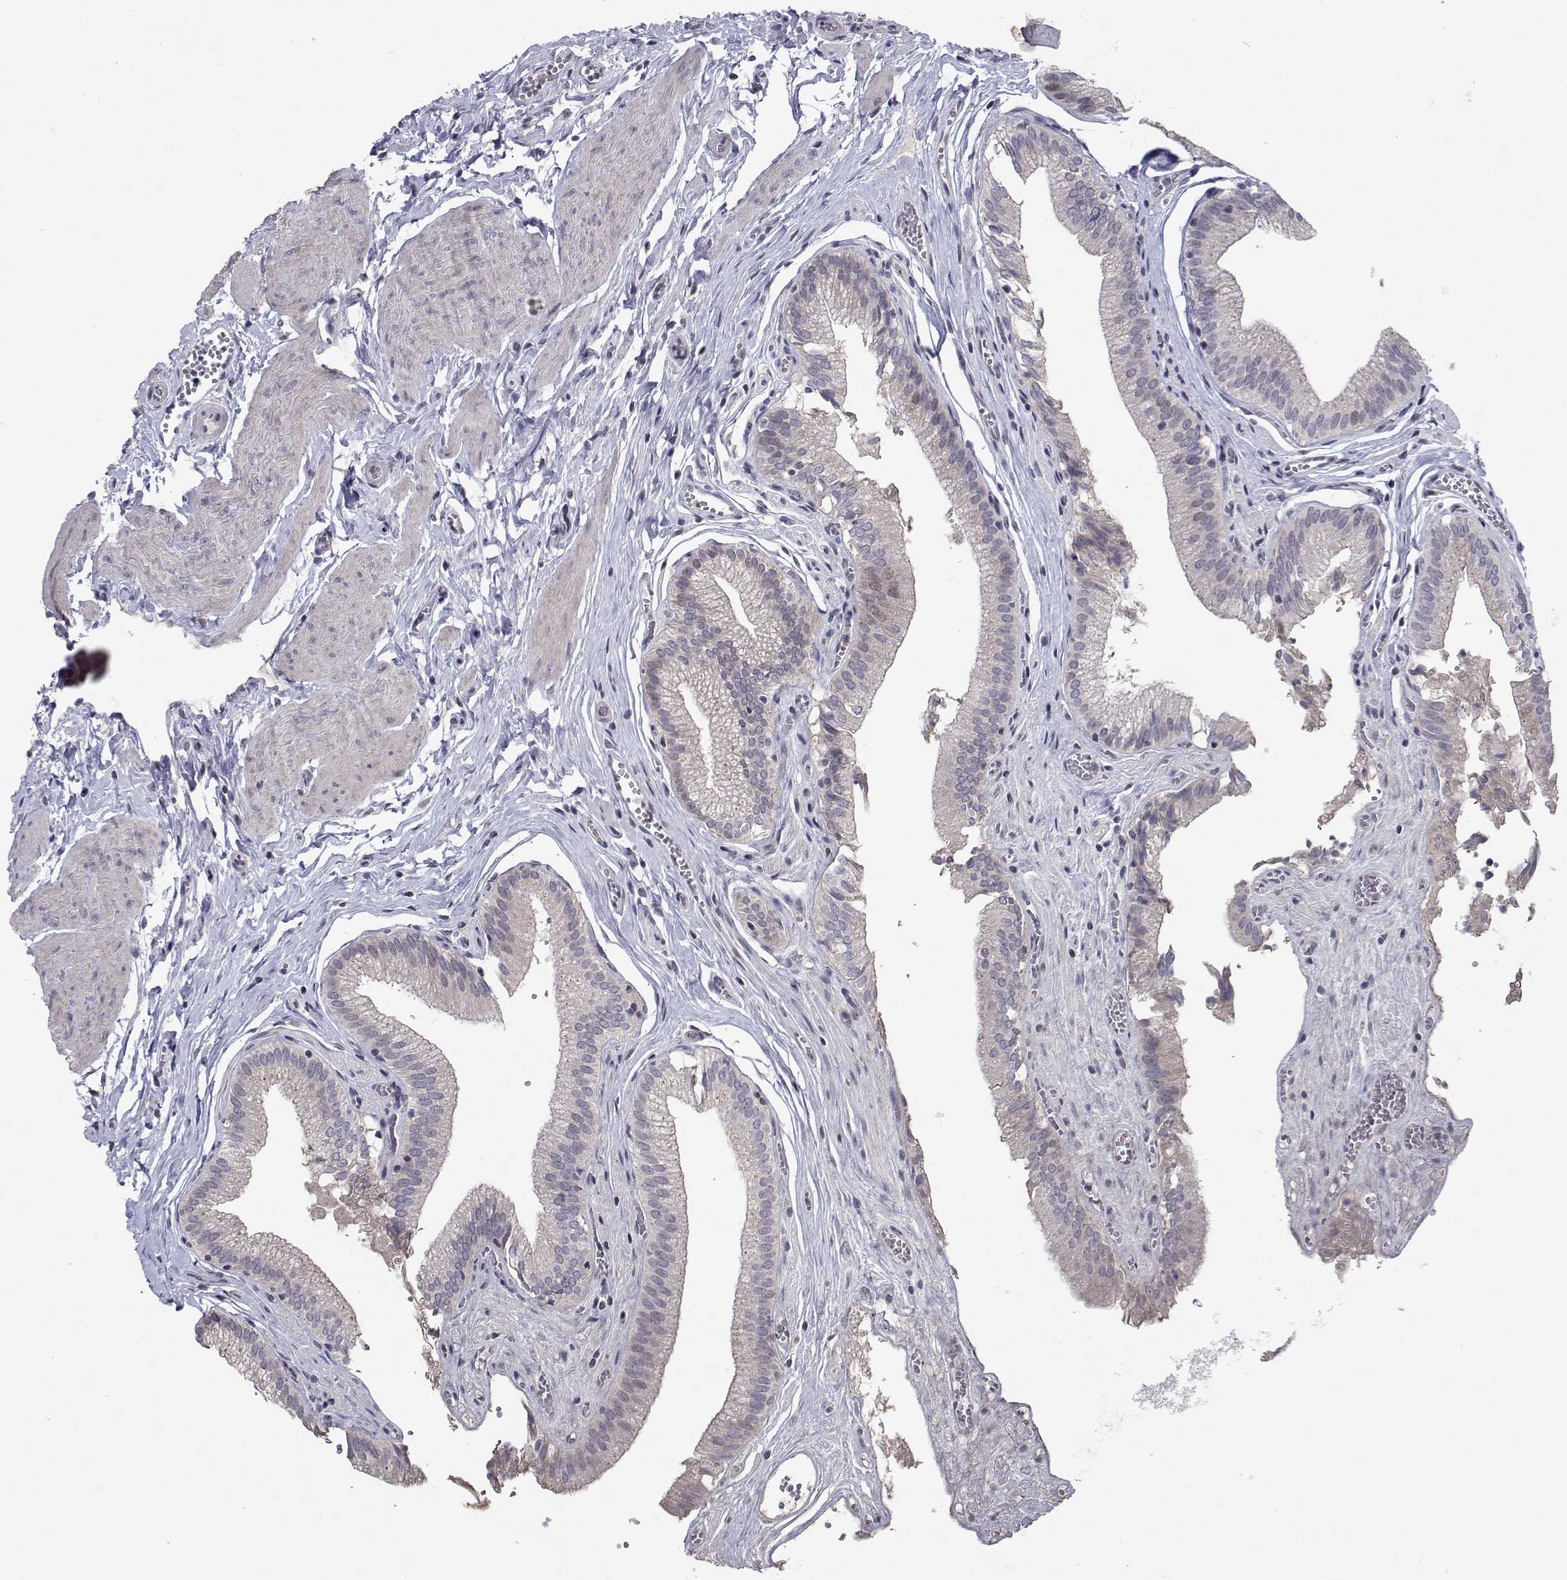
{"staining": {"intensity": "weak", "quantity": "<25%", "location": "nuclear"}, "tissue": "gallbladder", "cell_type": "Glandular cells", "image_type": "normal", "snomed": [{"axis": "morphology", "description": "Normal tissue, NOS"}, {"axis": "topography", "description": "Gallbladder"}, {"axis": "topography", "description": "Peripheral nerve tissue"}], "caption": "A histopathology image of gallbladder stained for a protein displays no brown staining in glandular cells.", "gene": "RBPJL", "patient": {"sex": "male", "age": 17}}